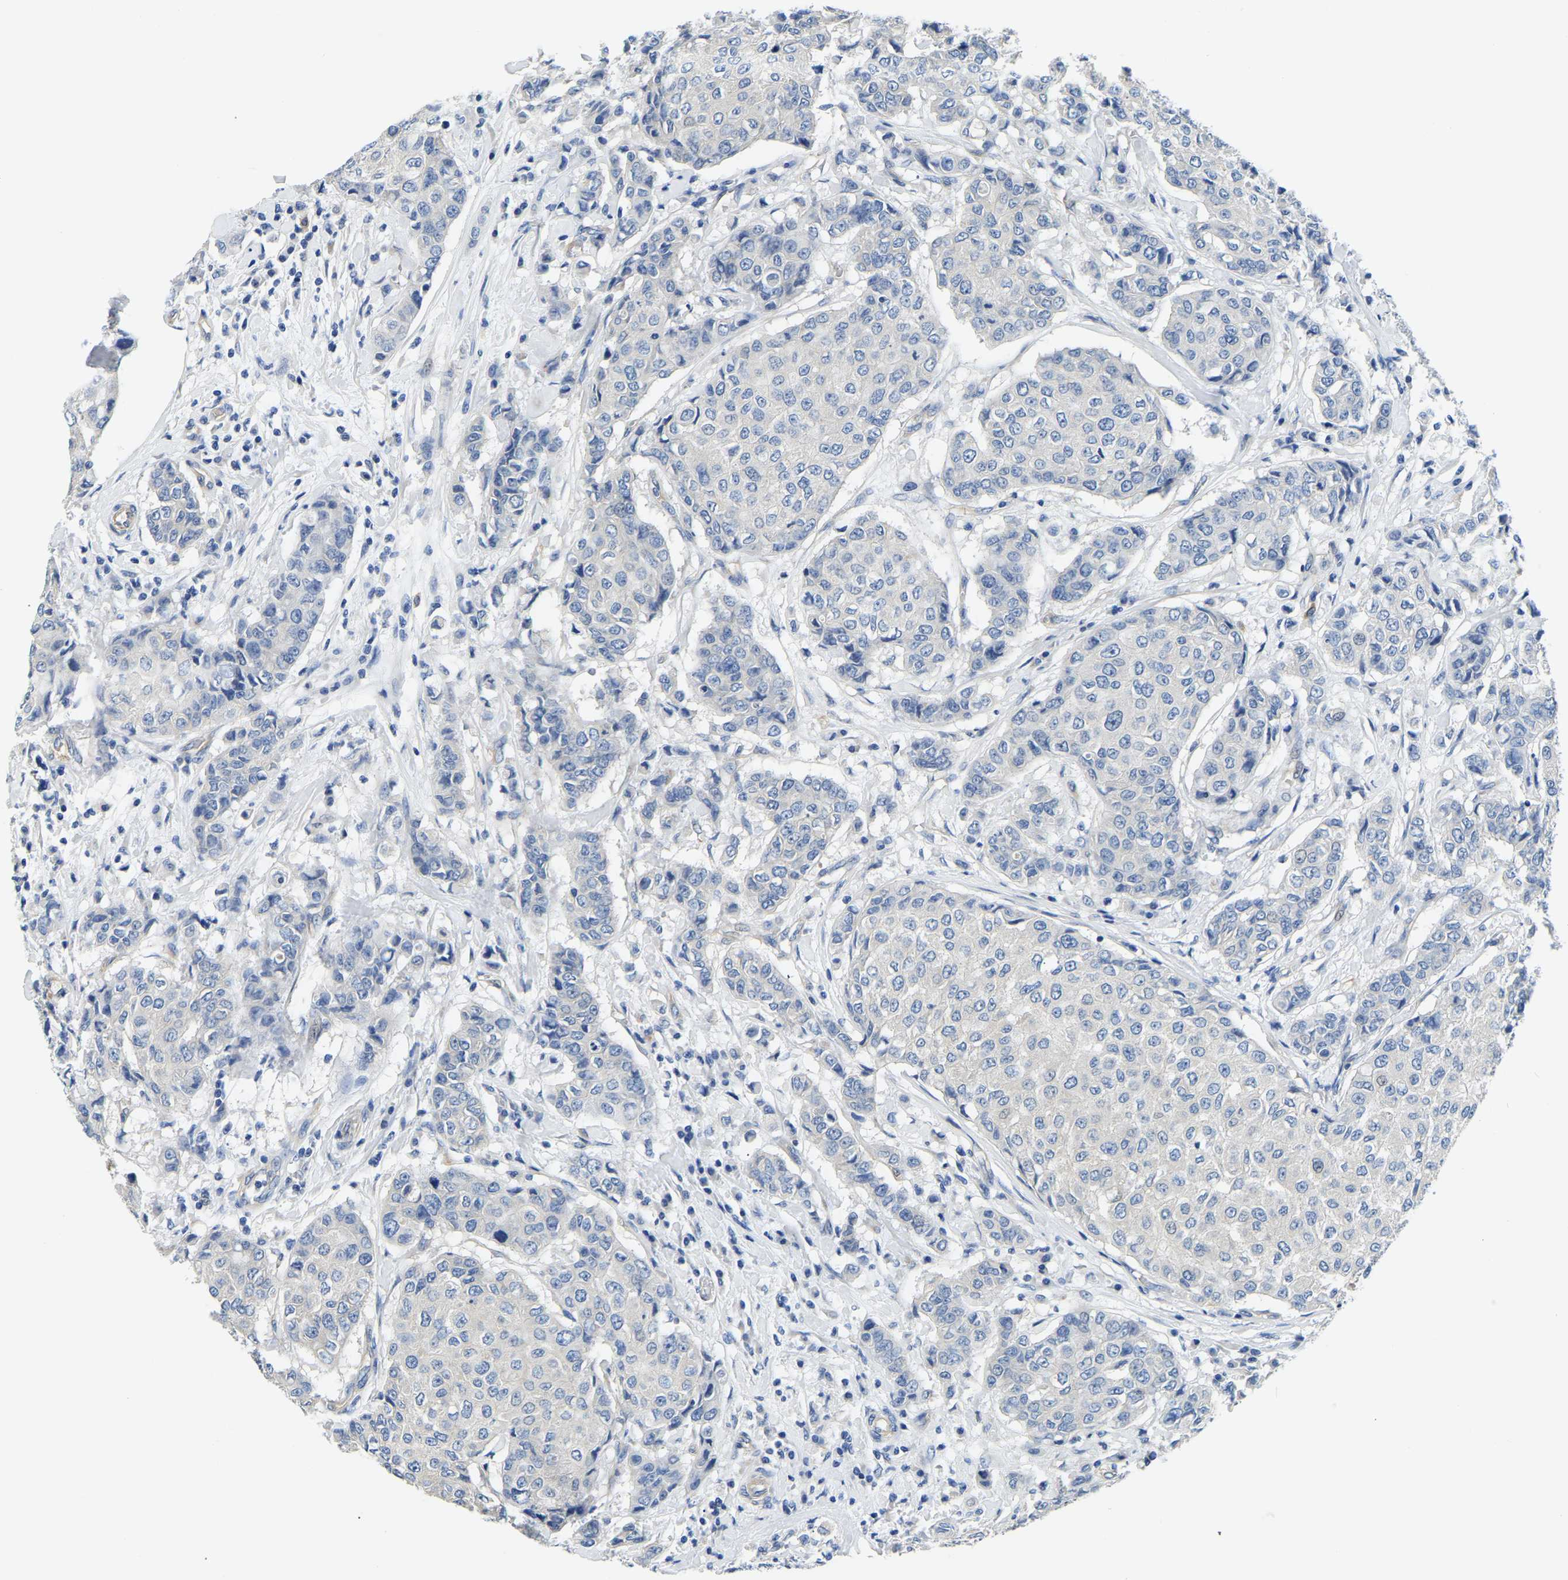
{"staining": {"intensity": "negative", "quantity": "none", "location": "none"}, "tissue": "breast cancer", "cell_type": "Tumor cells", "image_type": "cancer", "snomed": [{"axis": "morphology", "description": "Duct carcinoma"}, {"axis": "topography", "description": "Breast"}], "caption": "DAB immunohistochemical staining of breast cancer exhibits no significant positivity in tumor cells. (Stains: DAB (3,3'-diaminobenzidine) immunohistochemistry (IHC) with hematoxylin counter stain, Microscopy: brightfield microscopy at high magnification).", "gene": "CSDE1", "patient": {"sex": "female", "age": 27}}